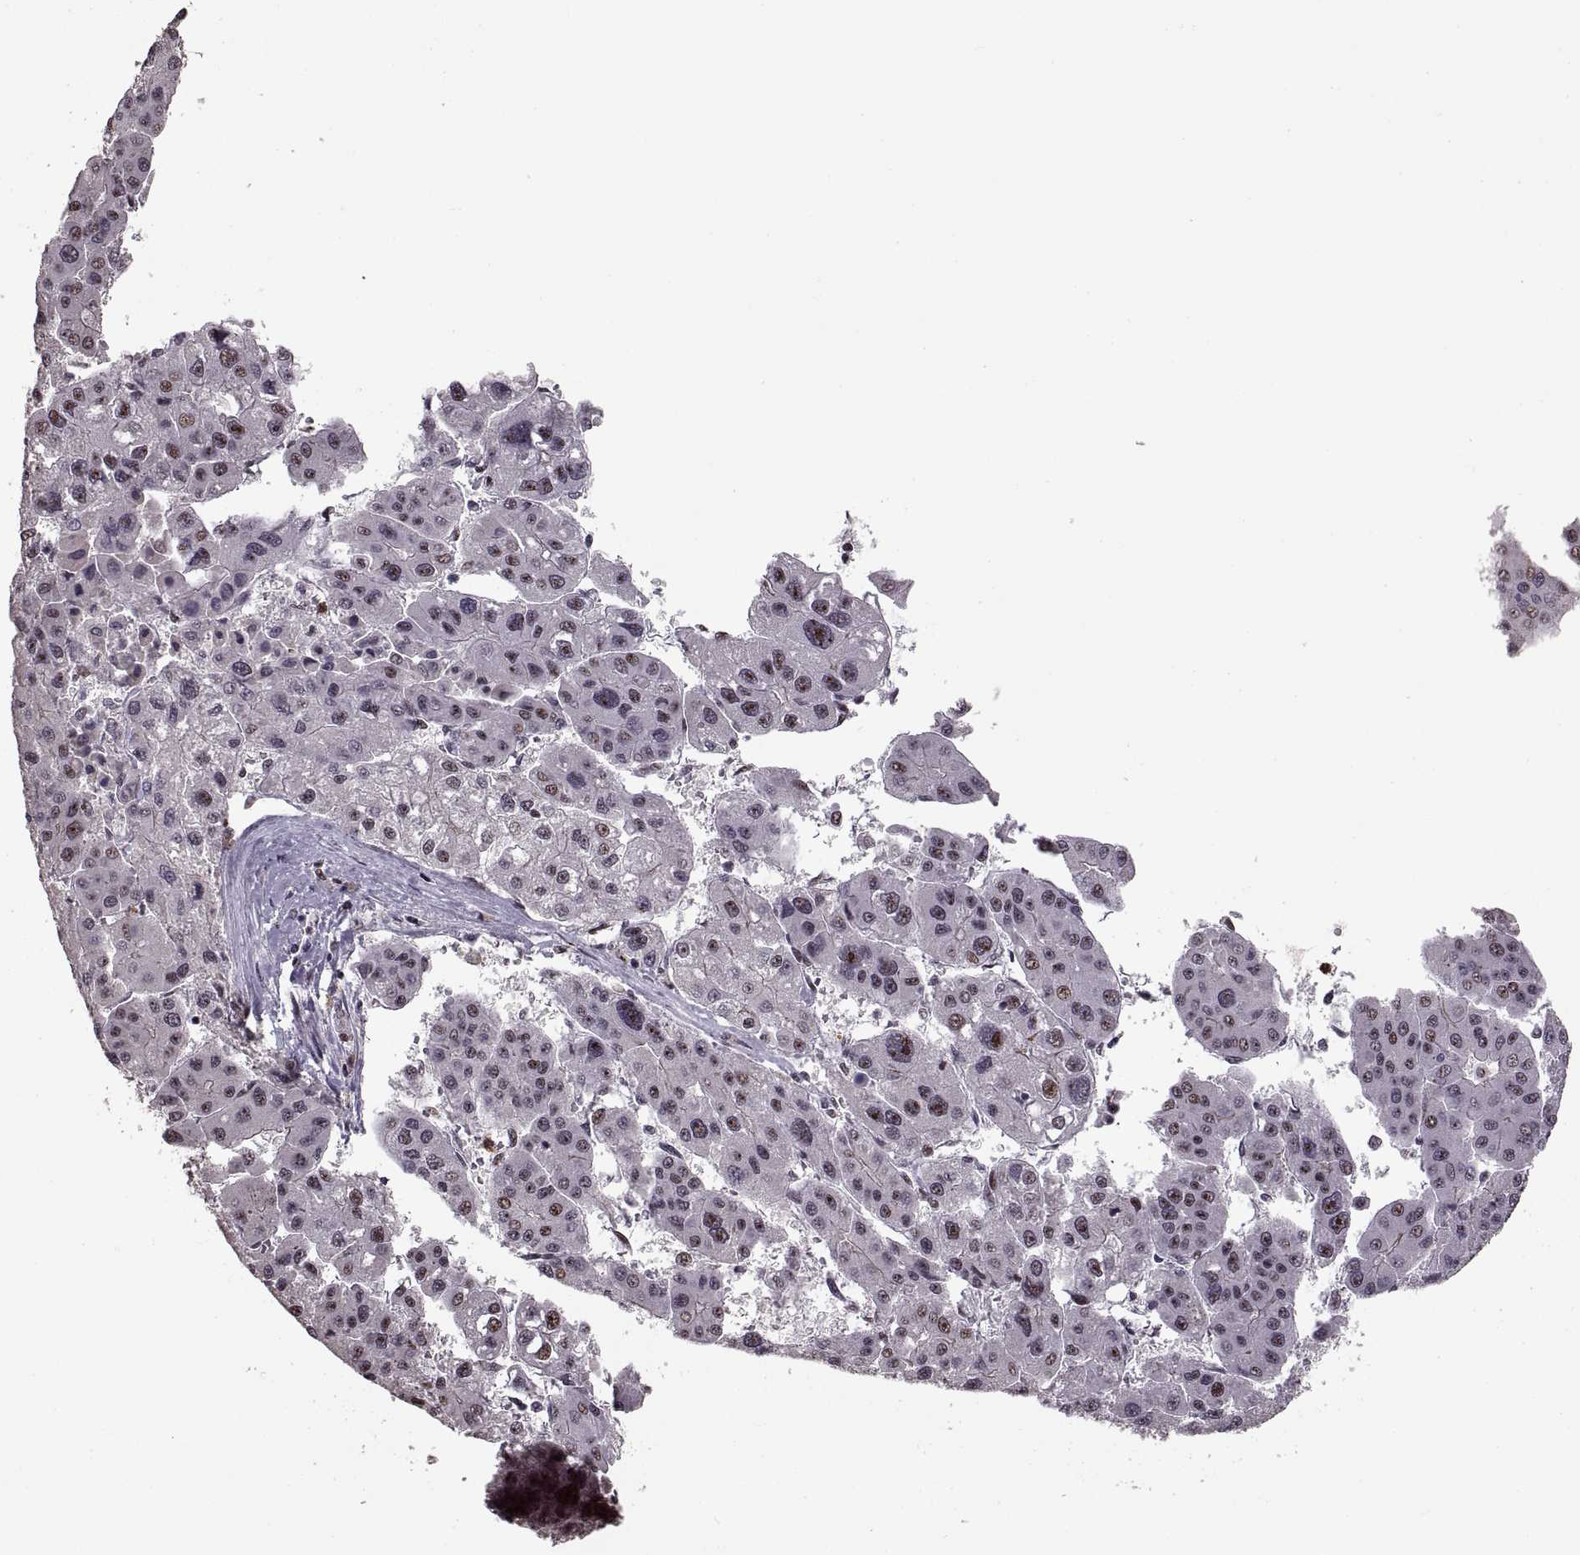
{"staining": {"intensity": "negative", "quantity": "none", "location": "none"}, "tissue": "liver cancer", "cell_type": "Tumor cells", "image_type": "cancer", "snomed": [{"axis": "morphology", "description": "Carcinoma, Hepatocellular, NOS"}, {"axis": "topography", "description": "Liver"}], "caption": "DAB immunohistochemical staining of liver hepatocellular carcinoma displays no significant positivity in tumor cells.", "gene": "PALS1", "patient": {"sex": "male", "age": 73}}